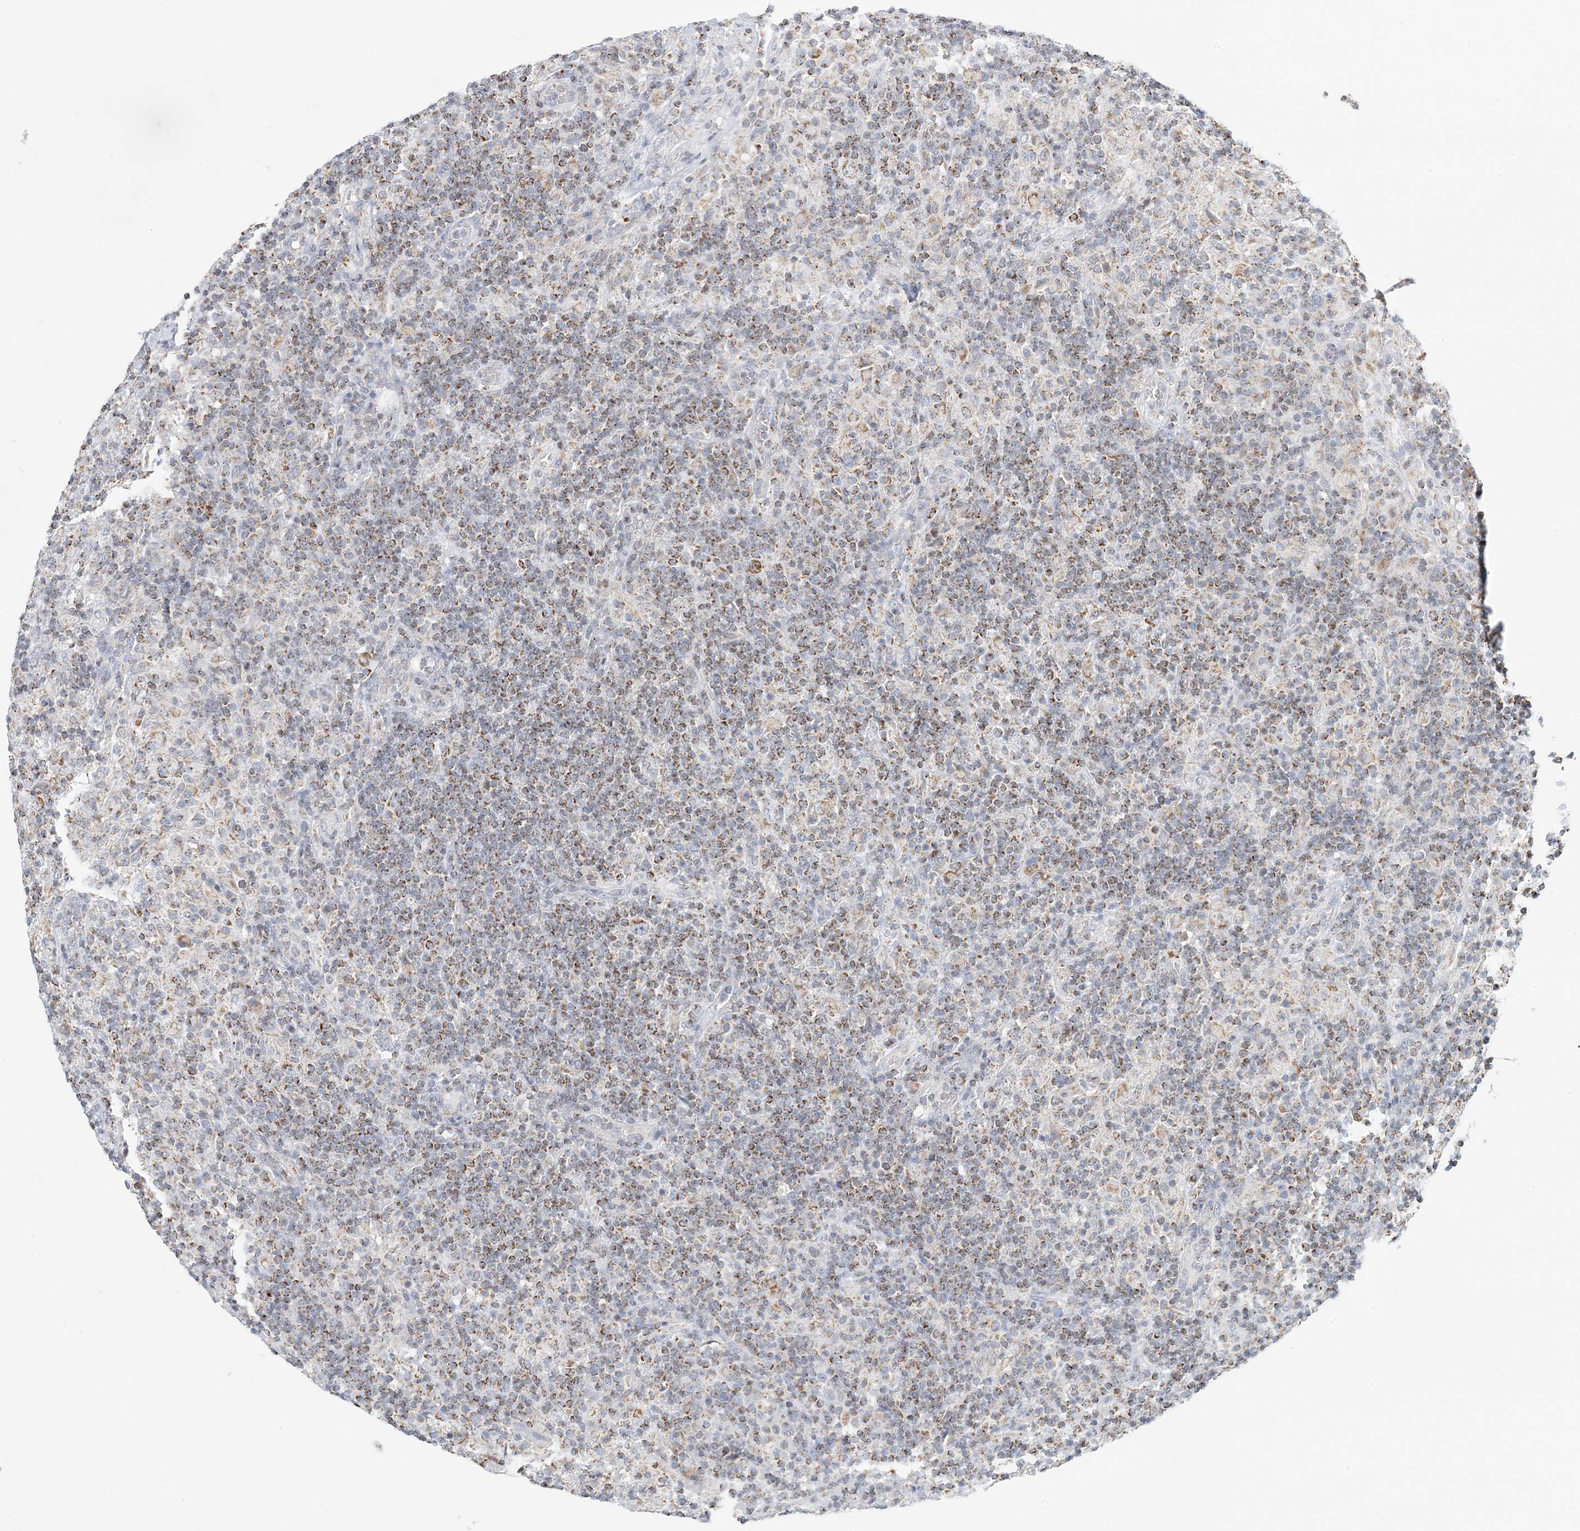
{"staining": {"intensity": "moderate", "quantity": ">75%", "location": "cytoplasmic/membranous"}, "tissue": "lymphoma", "cell_type": "Tumor cells", "image_type": "cancer", "snomed": [{"axis": "morphology", "description": "Hodgkin's disease, NOS"}, {"axis": "topography", "description": "Lymph node"}], "caption": "Human lymphoma stained for a protein (brown) reveals moderate cytoplasmic/membranous positive expression in approximately >75% of tumor cells.", "gene": "BDH1", "patient": {"sex": "male", "age": 70}}